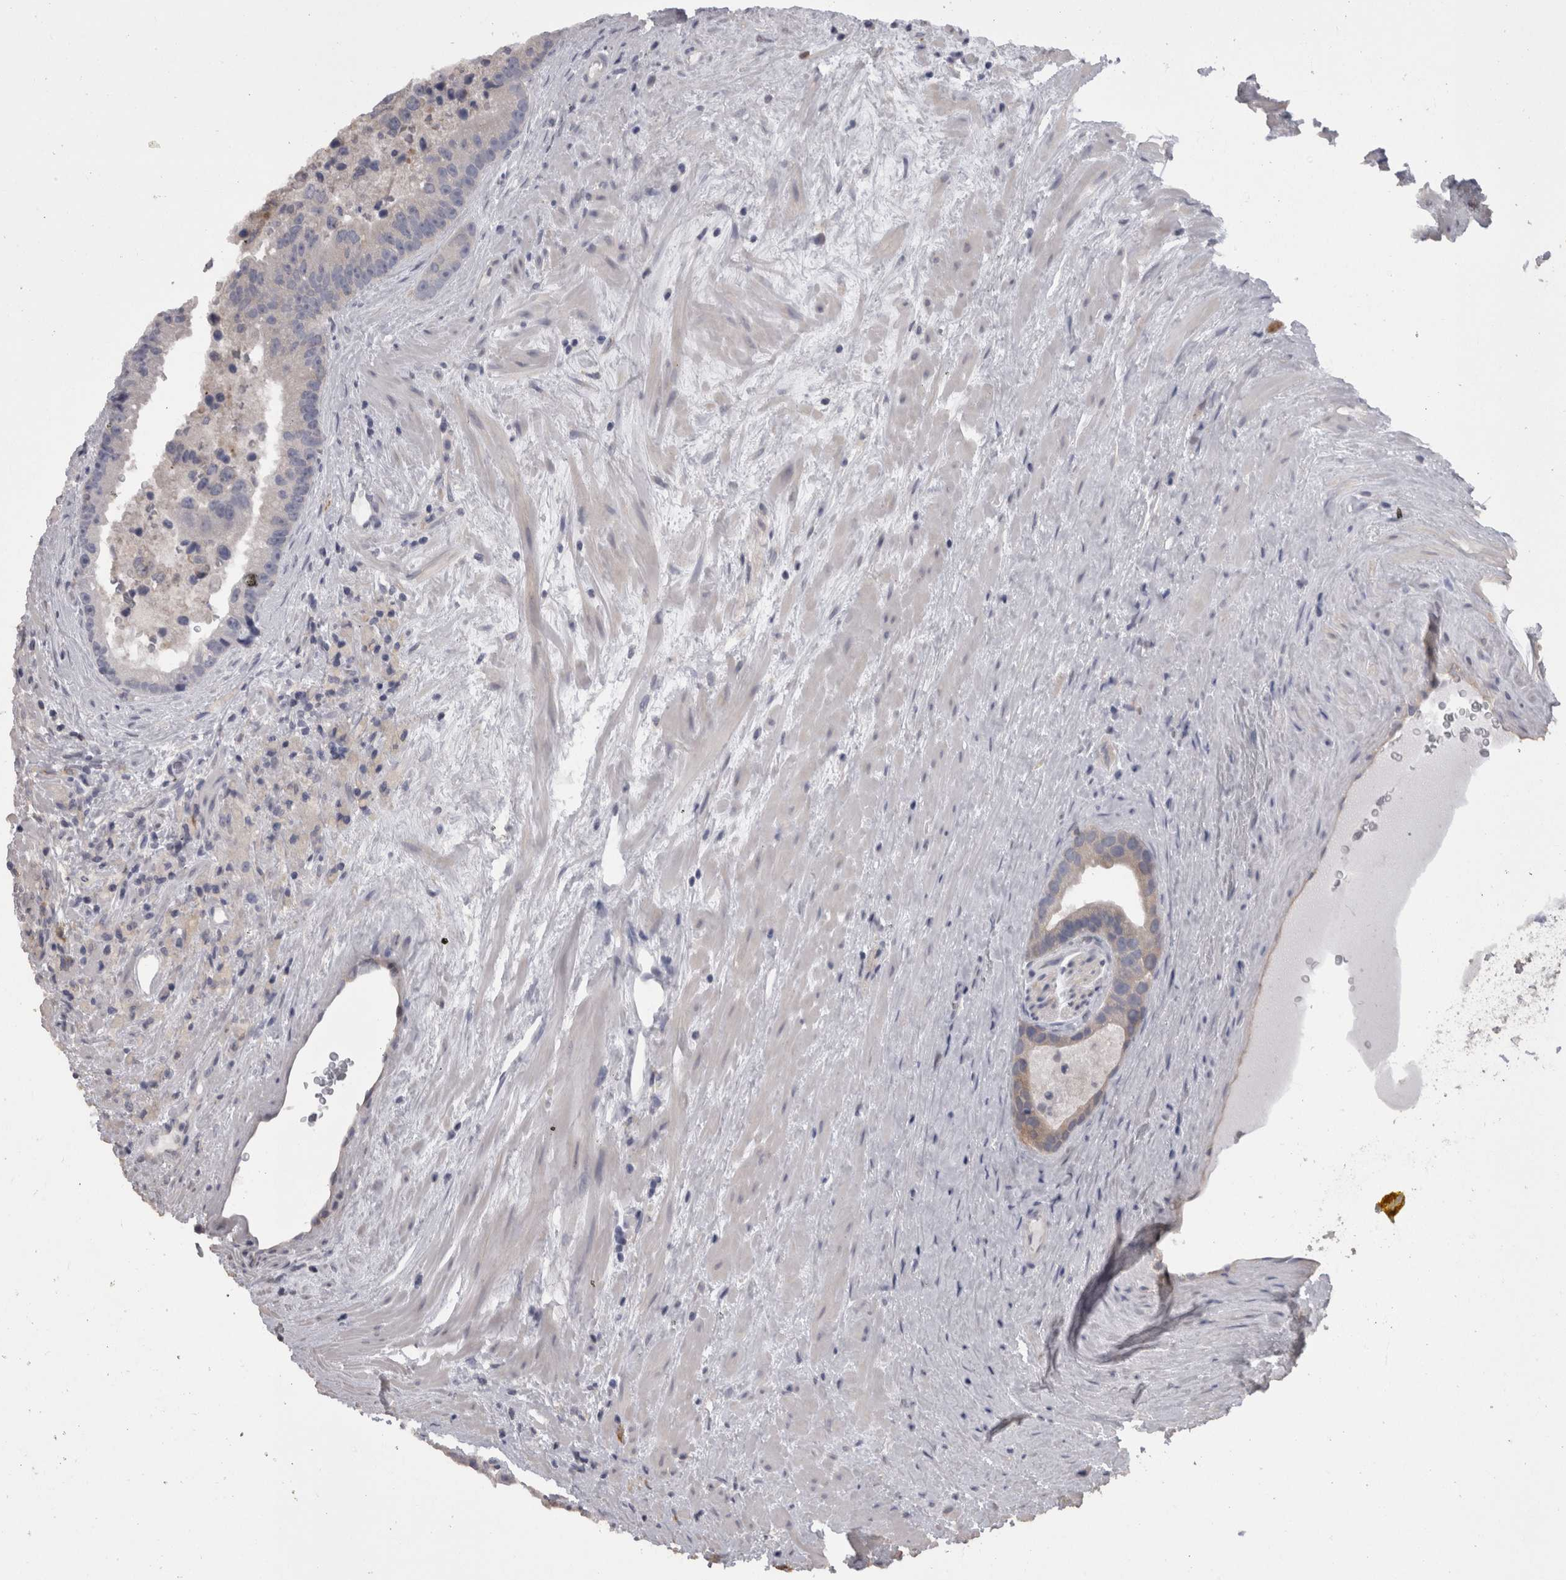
{"staining": {"intensity": "weak", "quantity": "<25%", "location": "cytoplasmic/membranous"}, "tissue": "prostate cancer", "cell_type": "Tumor cells", "image_type": "cancer", "snomed": [{"axis": "morphology", "description": "Adenocarcinoma, High grade"}, {"axis": "topography", "description": "Prostate"}], "caption": "Immunohistochemistry (IHC) histopathology image of human prostate cancer (adenocarcinoma (high-grade)) stained for a protein (brown), which exhibits no expression in tumor cells.", "gene": "CAMK2D", "patient": {"sex": "male", "age": 70}}